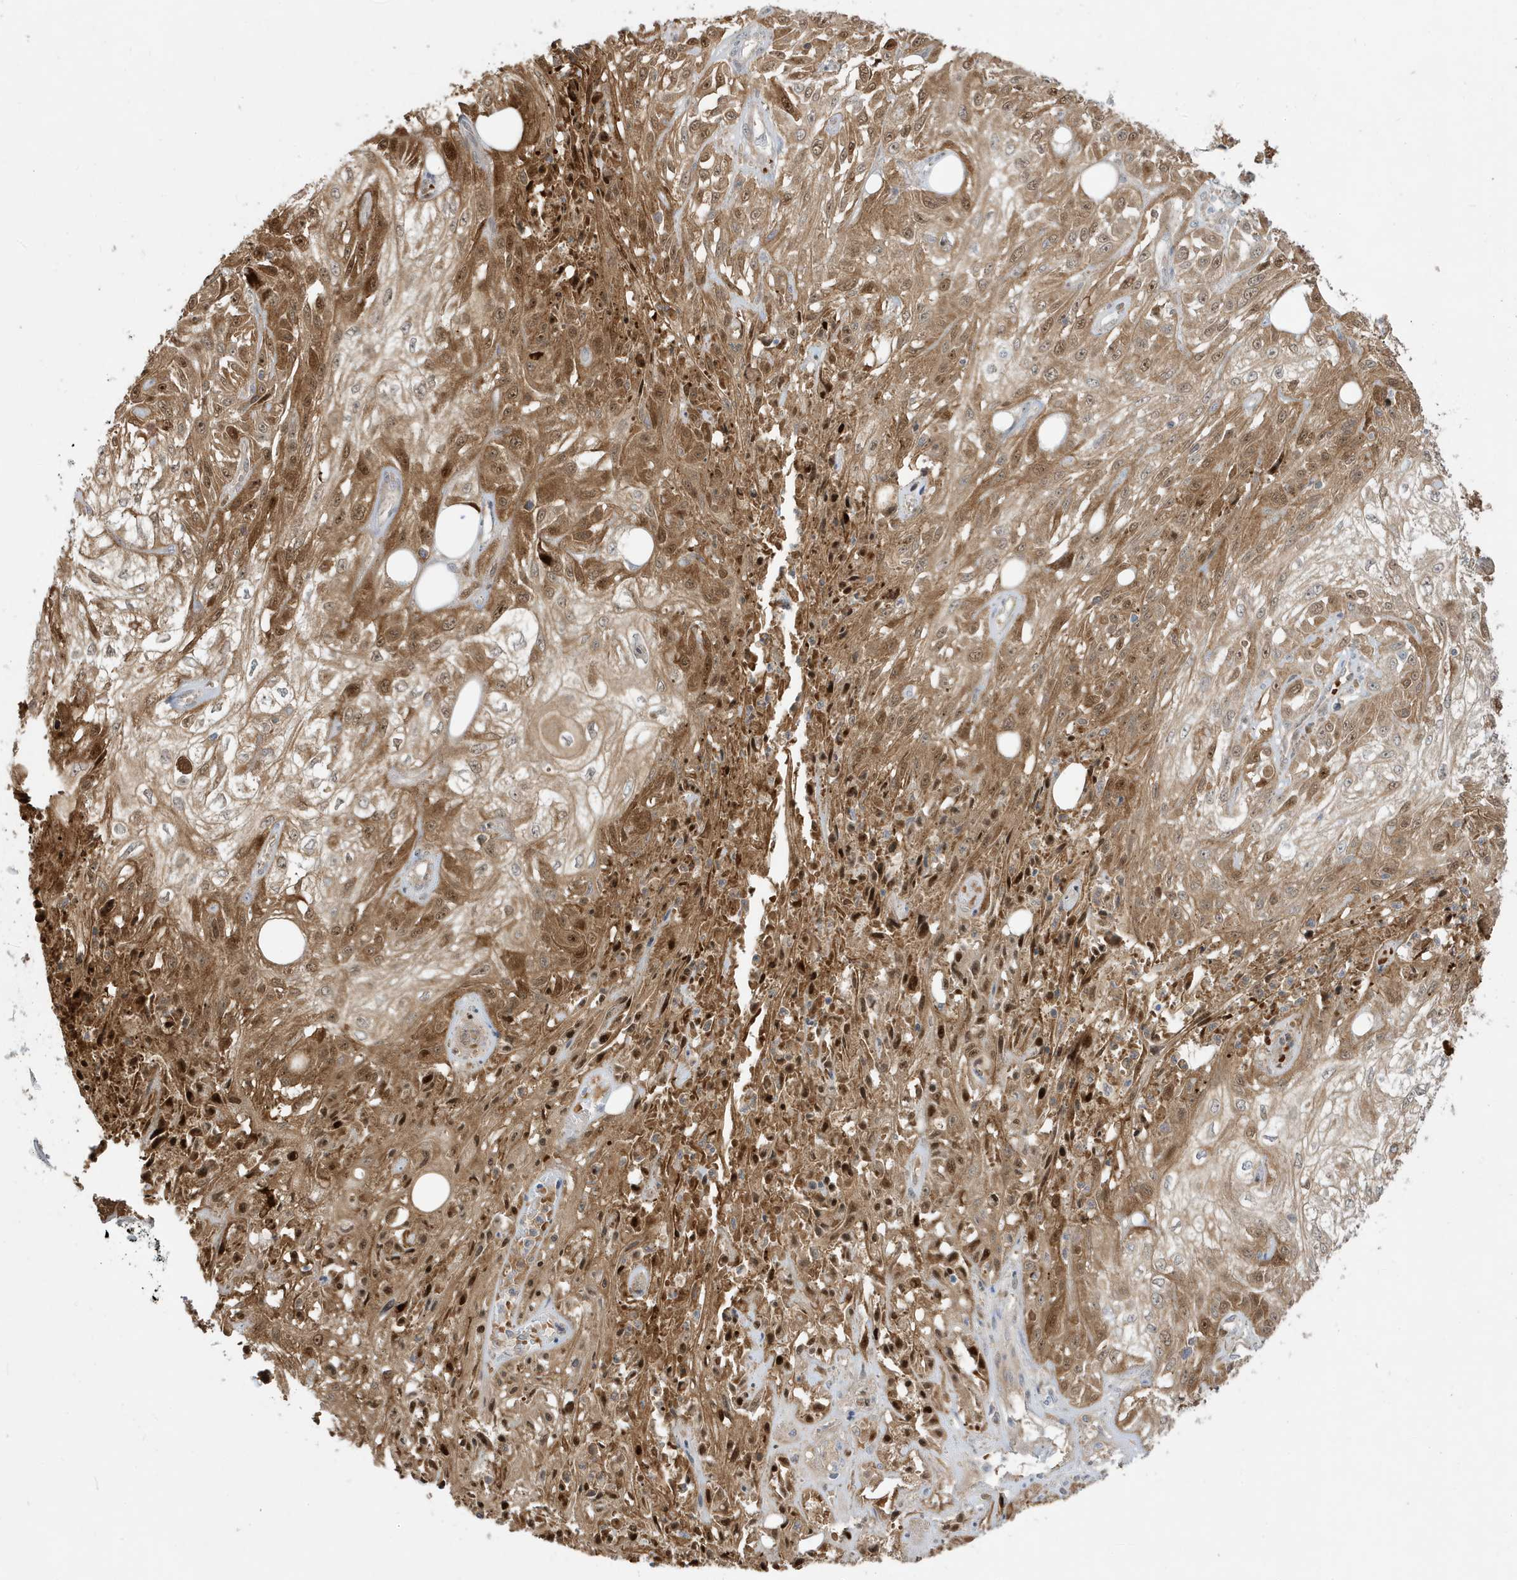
{"staining": {"intensity": "moderate", "quantity": ">75%", "location": "cytoplasmic/membranous,nuclear"}, "tissue": "skin cancer", "cell_type": "Tumor cells", "image_type": "cancer", "snomed": [{"axis": "morphology", "description": "Squamous cell carcinoma, NOS"}, {"axis": "morphology", "description": "Squamous cell carcinoma, metastatic, NOS"}, {"axis": "topography", "description": "Skin"}, {"axis": "topography", "description": "Lymph node"}], "caption": "The histopathology image displays staining of skin cancer (squamous cell carcinoma), revealing moderate cytoplasmic/membranous and nuclear protein staining (brown color) within tumor cells.", "gene": "IFT57", "patient": {"sex": "male", "age": 75}}